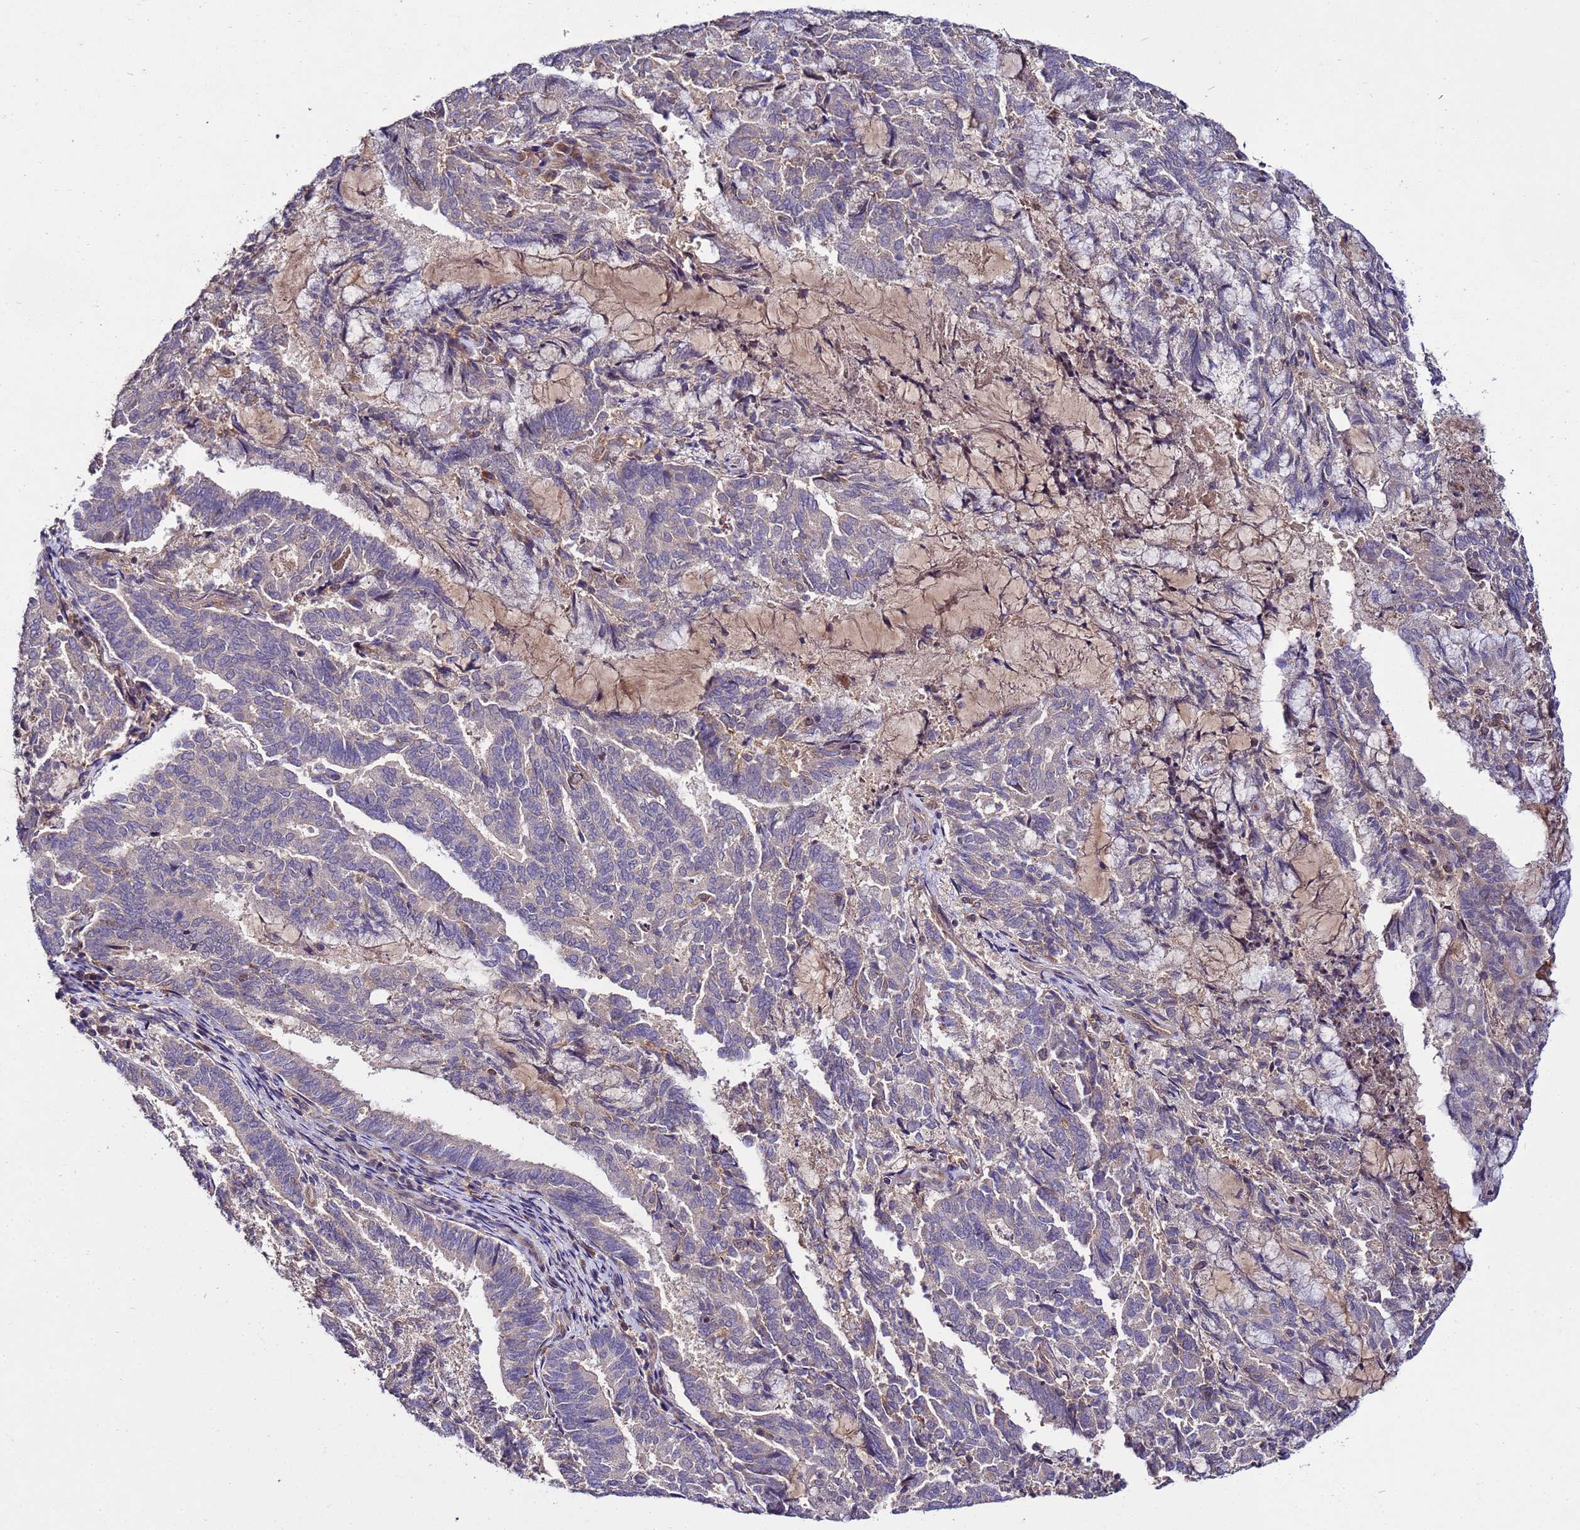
{"staining": {"intensity": "negative", "quantity": "none", "location": "none"}, "tissue": "endometrial cancer", "cell_type": "Tumor cells", "image_type": "cancer", "snomed": [{"axis": "morphology", "description": "Adenocarcinoma, NOS"}, {"axis": "topography", "description": "Endometrium"}], "caption": "Tumor cells show no significant protein expression in adenocarcinoma (endometrial). The staining was performed using DAB (3,3'-diaminobenzidine) to visualize the protein expression in brown, while the nuclei were stained in blue with hematoxylin (Magnification: 20x).", "gene": "GSPT2", "patient": {"sex": "female", "age": 80}}